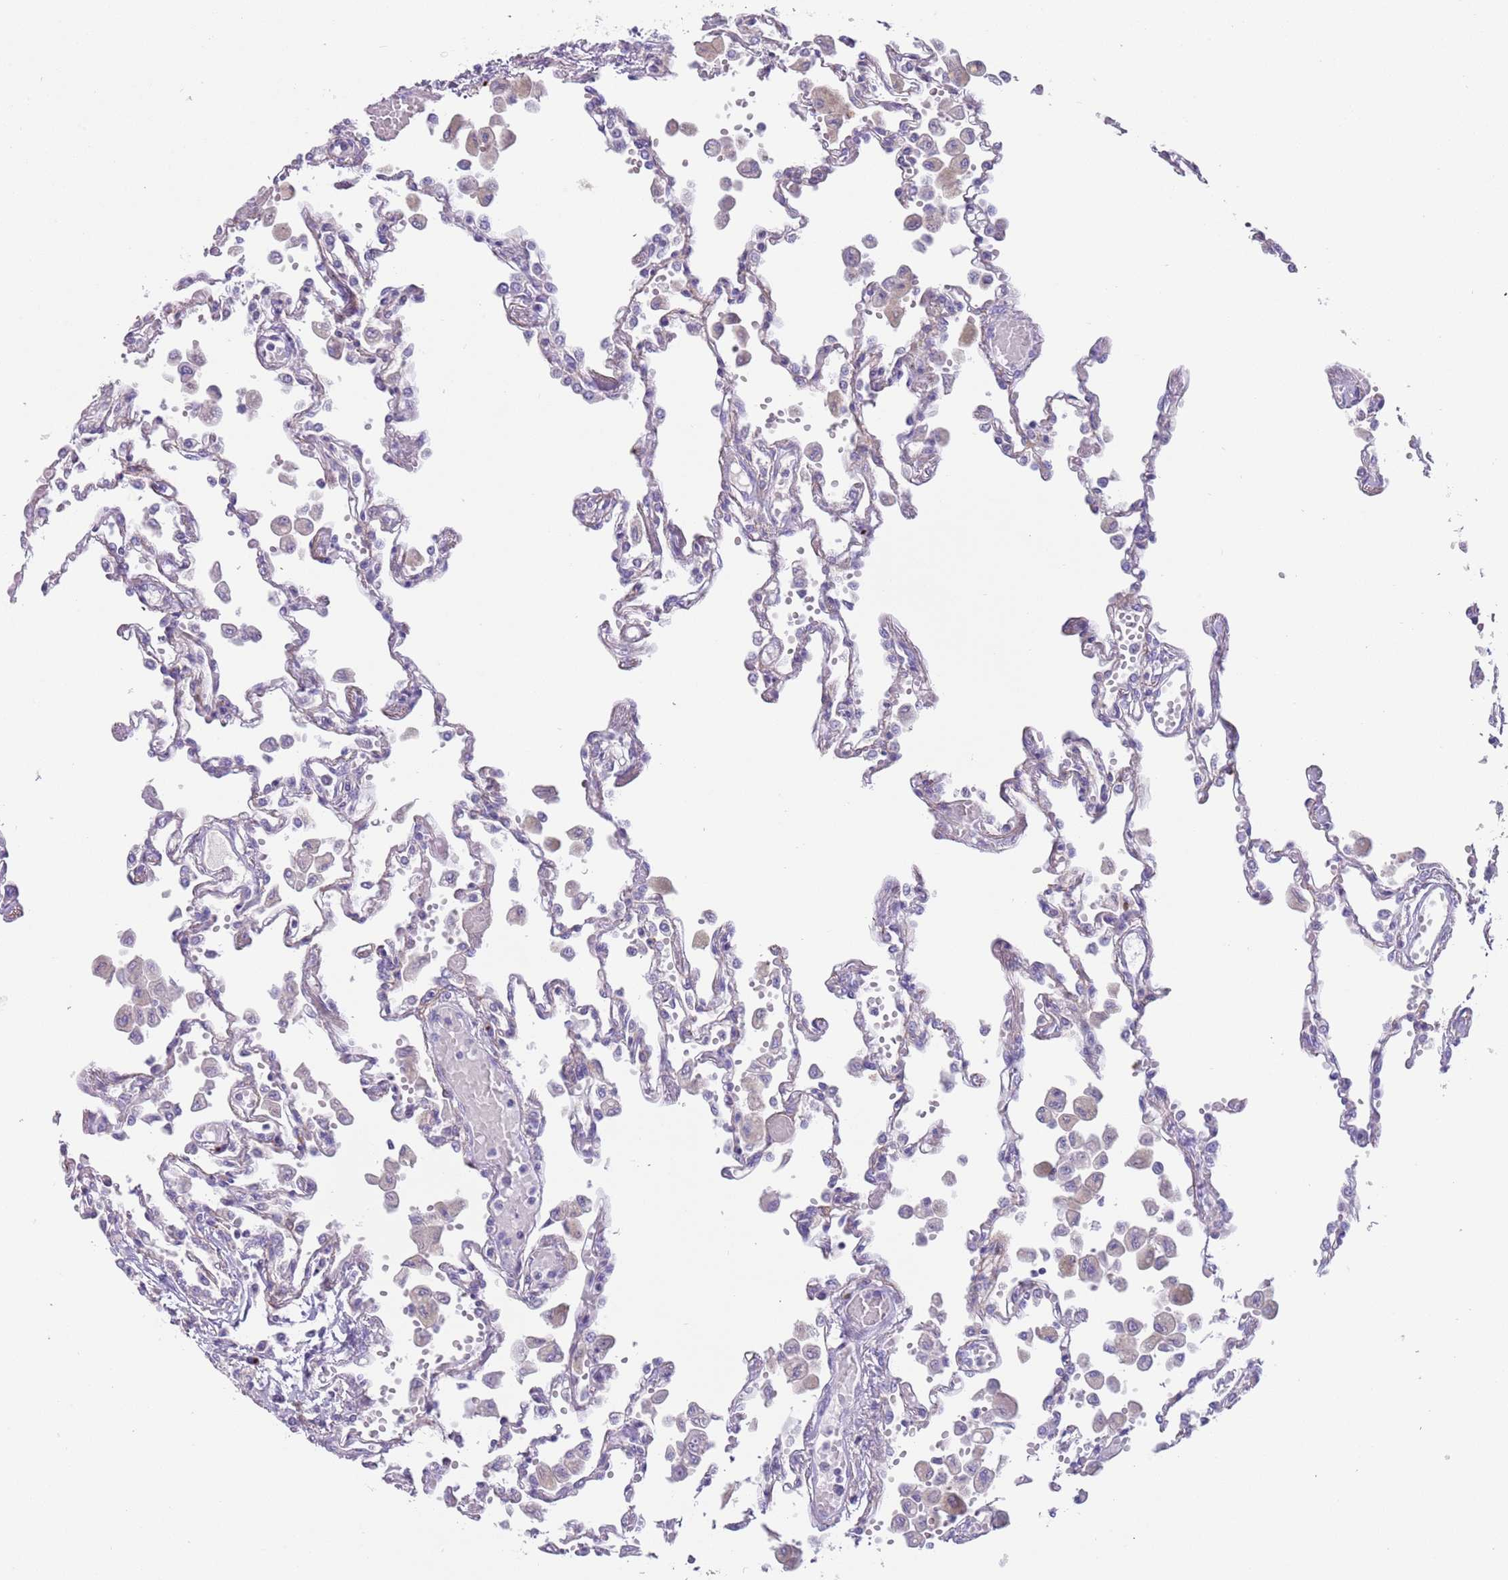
{"staining": {"intensity": "negative", "quantity": "none", "location": "none"}, "tissue": "lung", "cell_type": "Alveolar cells", "image_type": "normal", "snomed": [{"axis": "morphology", "description": "Normal tissue, NOS"}, {"axis": "topography", "description": "Bronchus"}, {"axis": "topography", "description": "Lung"}], "caption": "Histopathology image shows no significant protein positivity in alveolar cells of unremarkable lung. (DAB (3,3'-diaminobenzidine) IHC visualized using brightfield microscopy, high magnification).", "gene": "C2CD3", "patient": {"sex": "female", "age": 49}}